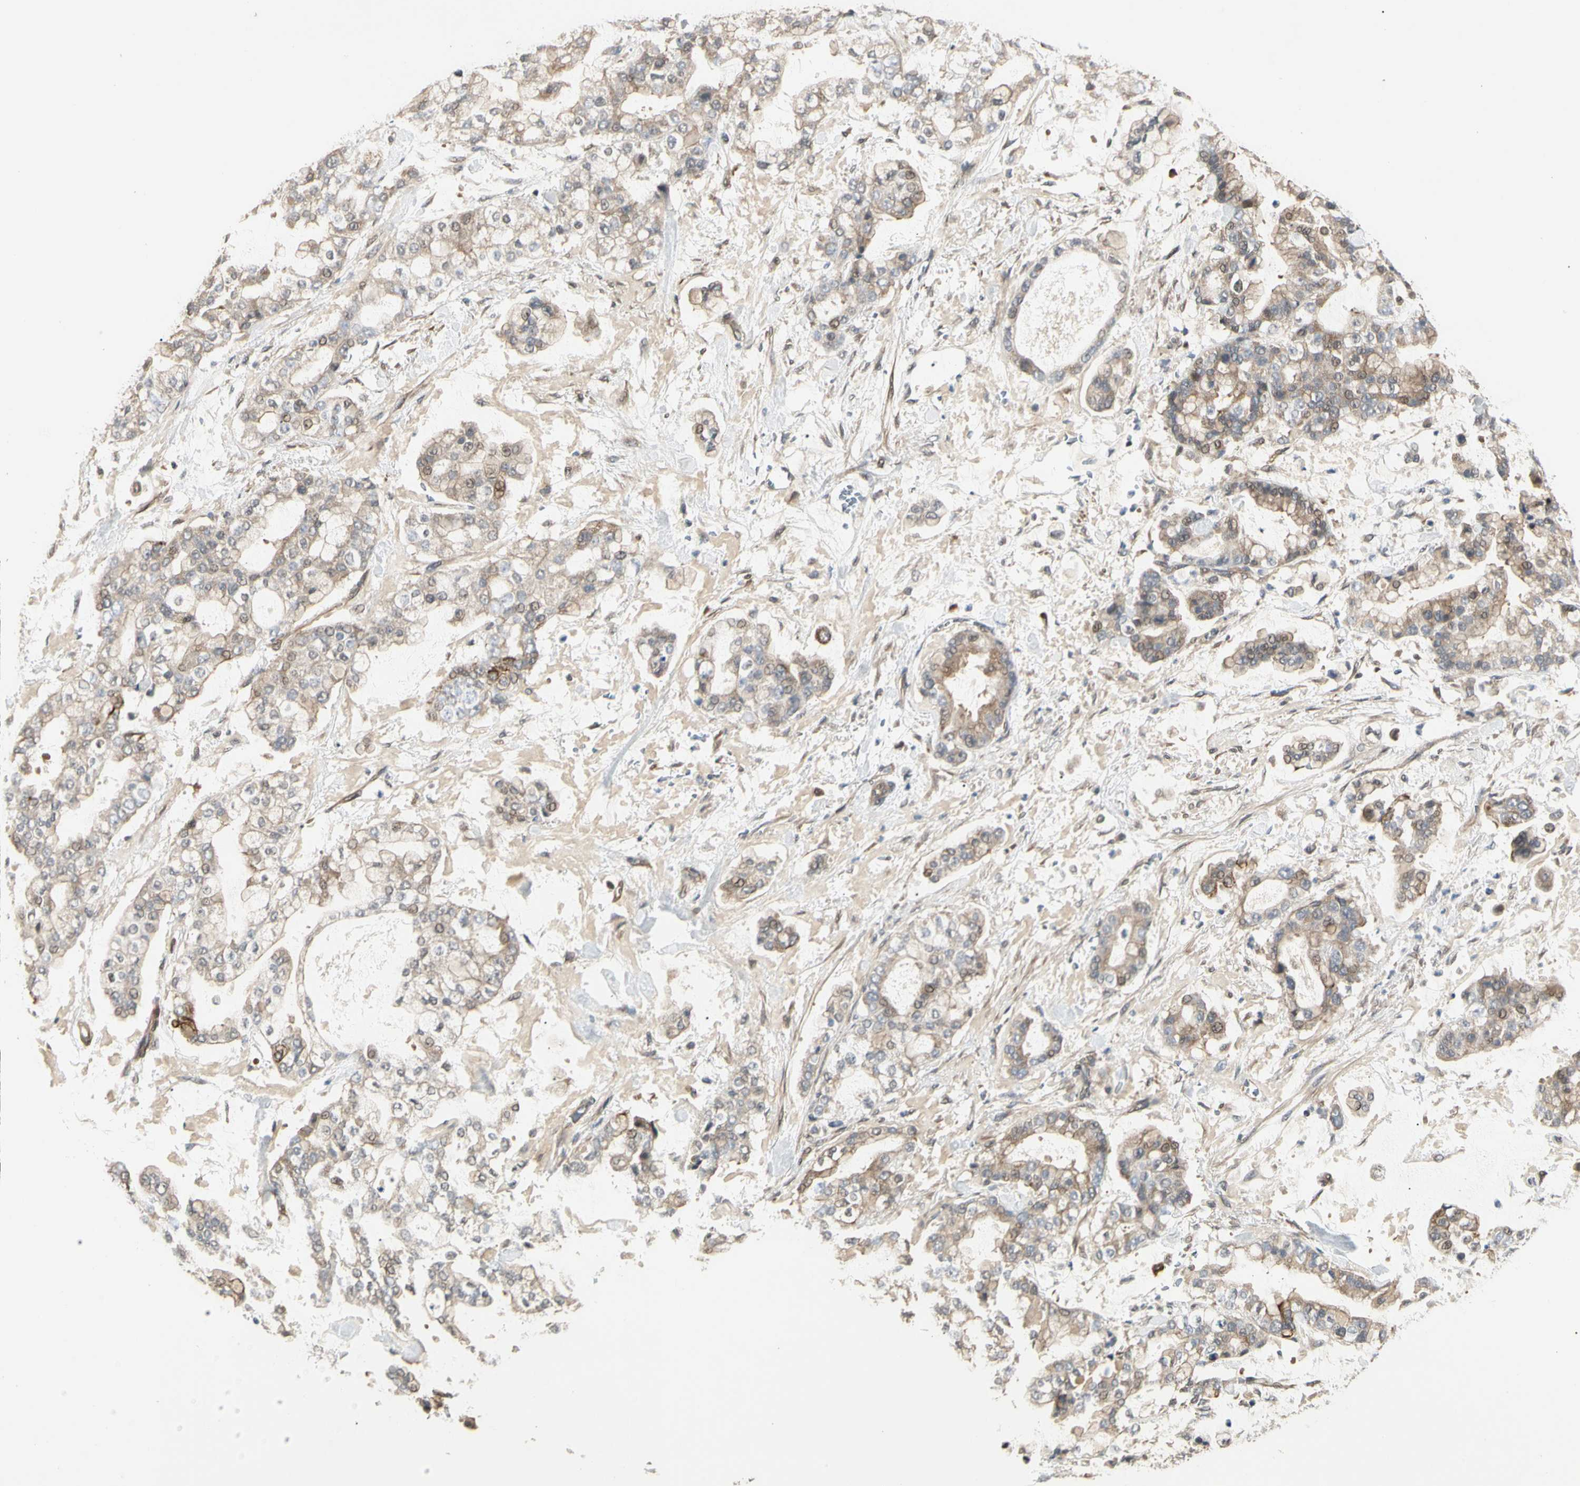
{"staining": {"intensity": "weak", "quantity": ">75%", "location": "cytoplasmic/membranous"}, "tissue": "stomach cancer", "cell_type": "Tumor cells", "image_type": "cancer", "snomed": [{"axis": "morphology", "description": "Normal tissue, NOS"}, {"axis": "morphology", "description": "Adenocarcinoma, NOS"}, {"axis": "topography", "description": "Stomach, upper"}, {"axis": "topography", "description": "Stomach"}], "caption": "Tumor cells display low levels of weak cytoplasmic/membranous staining in approximately >75% of cells in human stomach adenocarcinoma.", "gene": "ATG4C", "patient": {"sex": "male", "age": 76}}